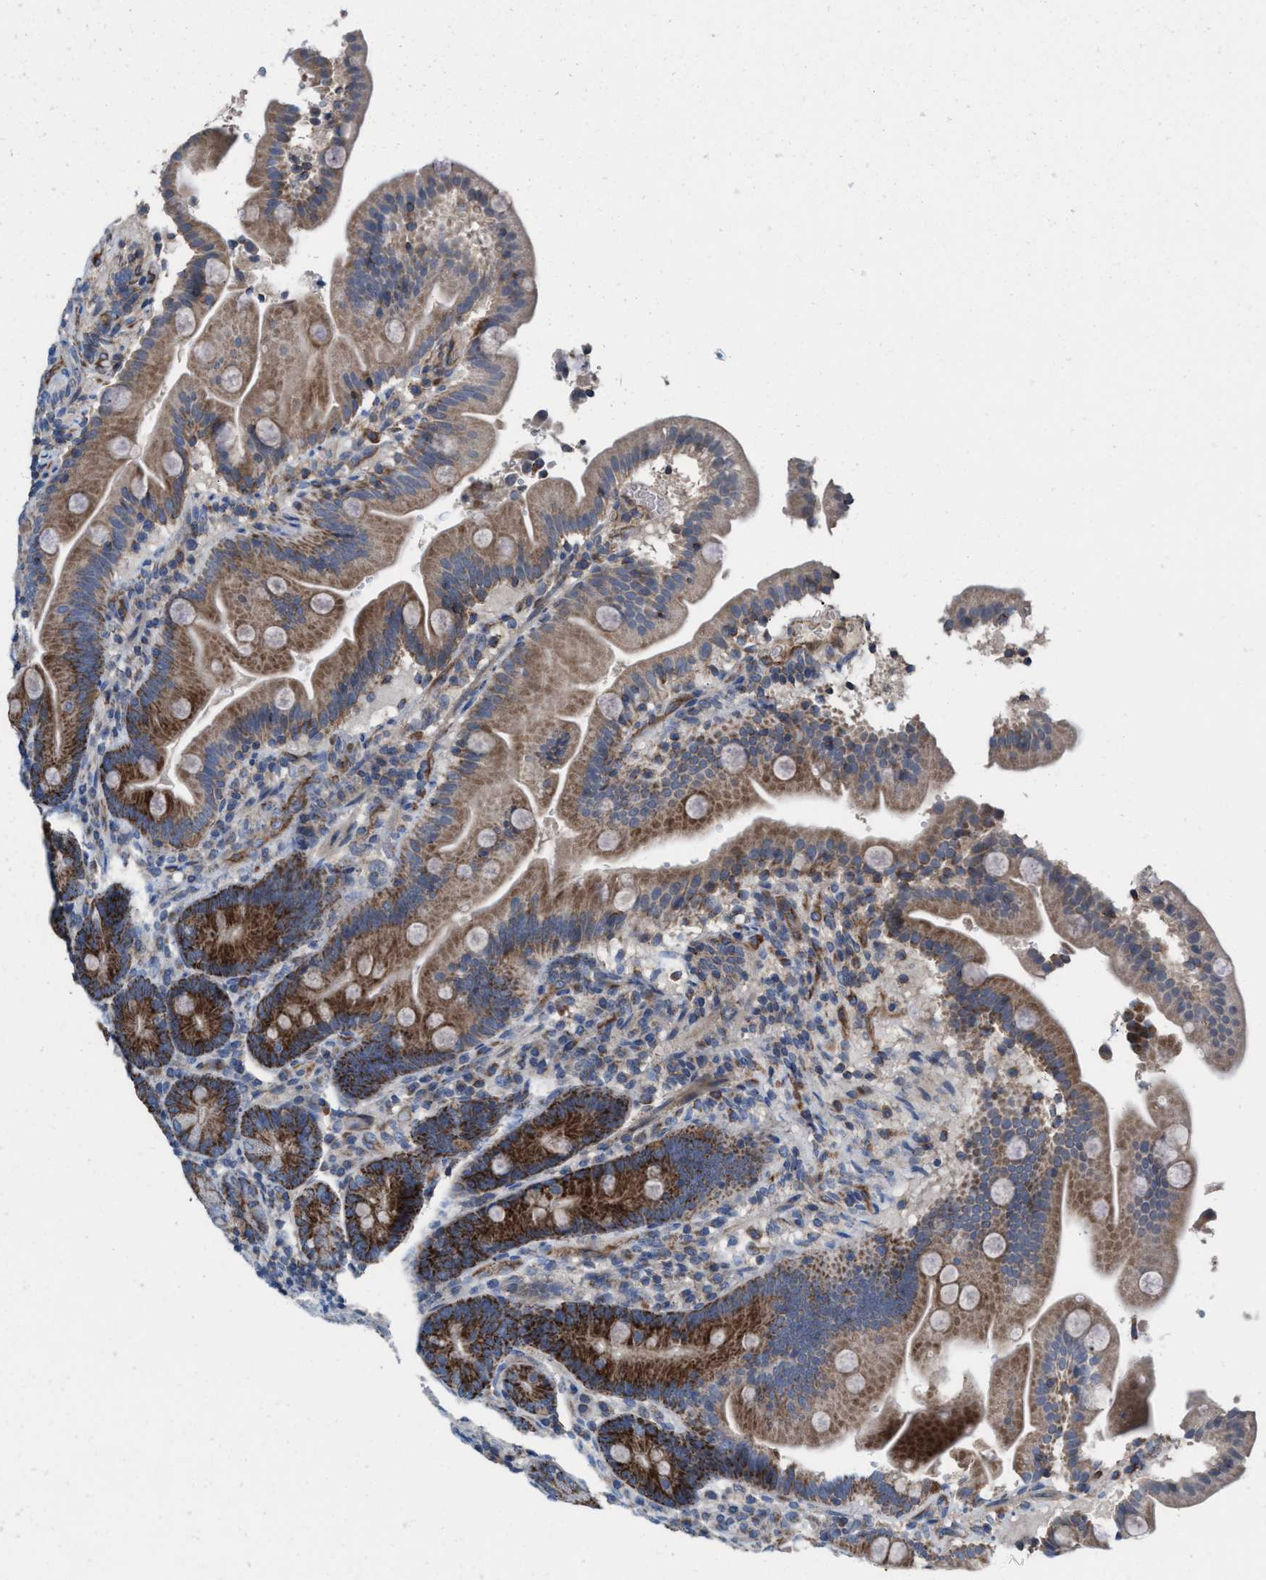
{"staining": {"intensity": "strong", "quantity": ">75%", "location": "cytoplasmic/membranous"}, "tissue": "duodenum", "cell_type": "Glandular cells", "image_type": "normal", "snomed": [{"axis": "morphology", "description": "Normal tissue, NOS"}, {"axis": "topography", "description": "Duodenum"}], "caption": "The photomicrograph exhibits immunohistochemical staining of normal duodenum. There is strong cytoplasmic/membranous staining is present in about >75% of glandular cells.", "gene": "MRM1", "patient": {"sex": "male", "age": 54}}